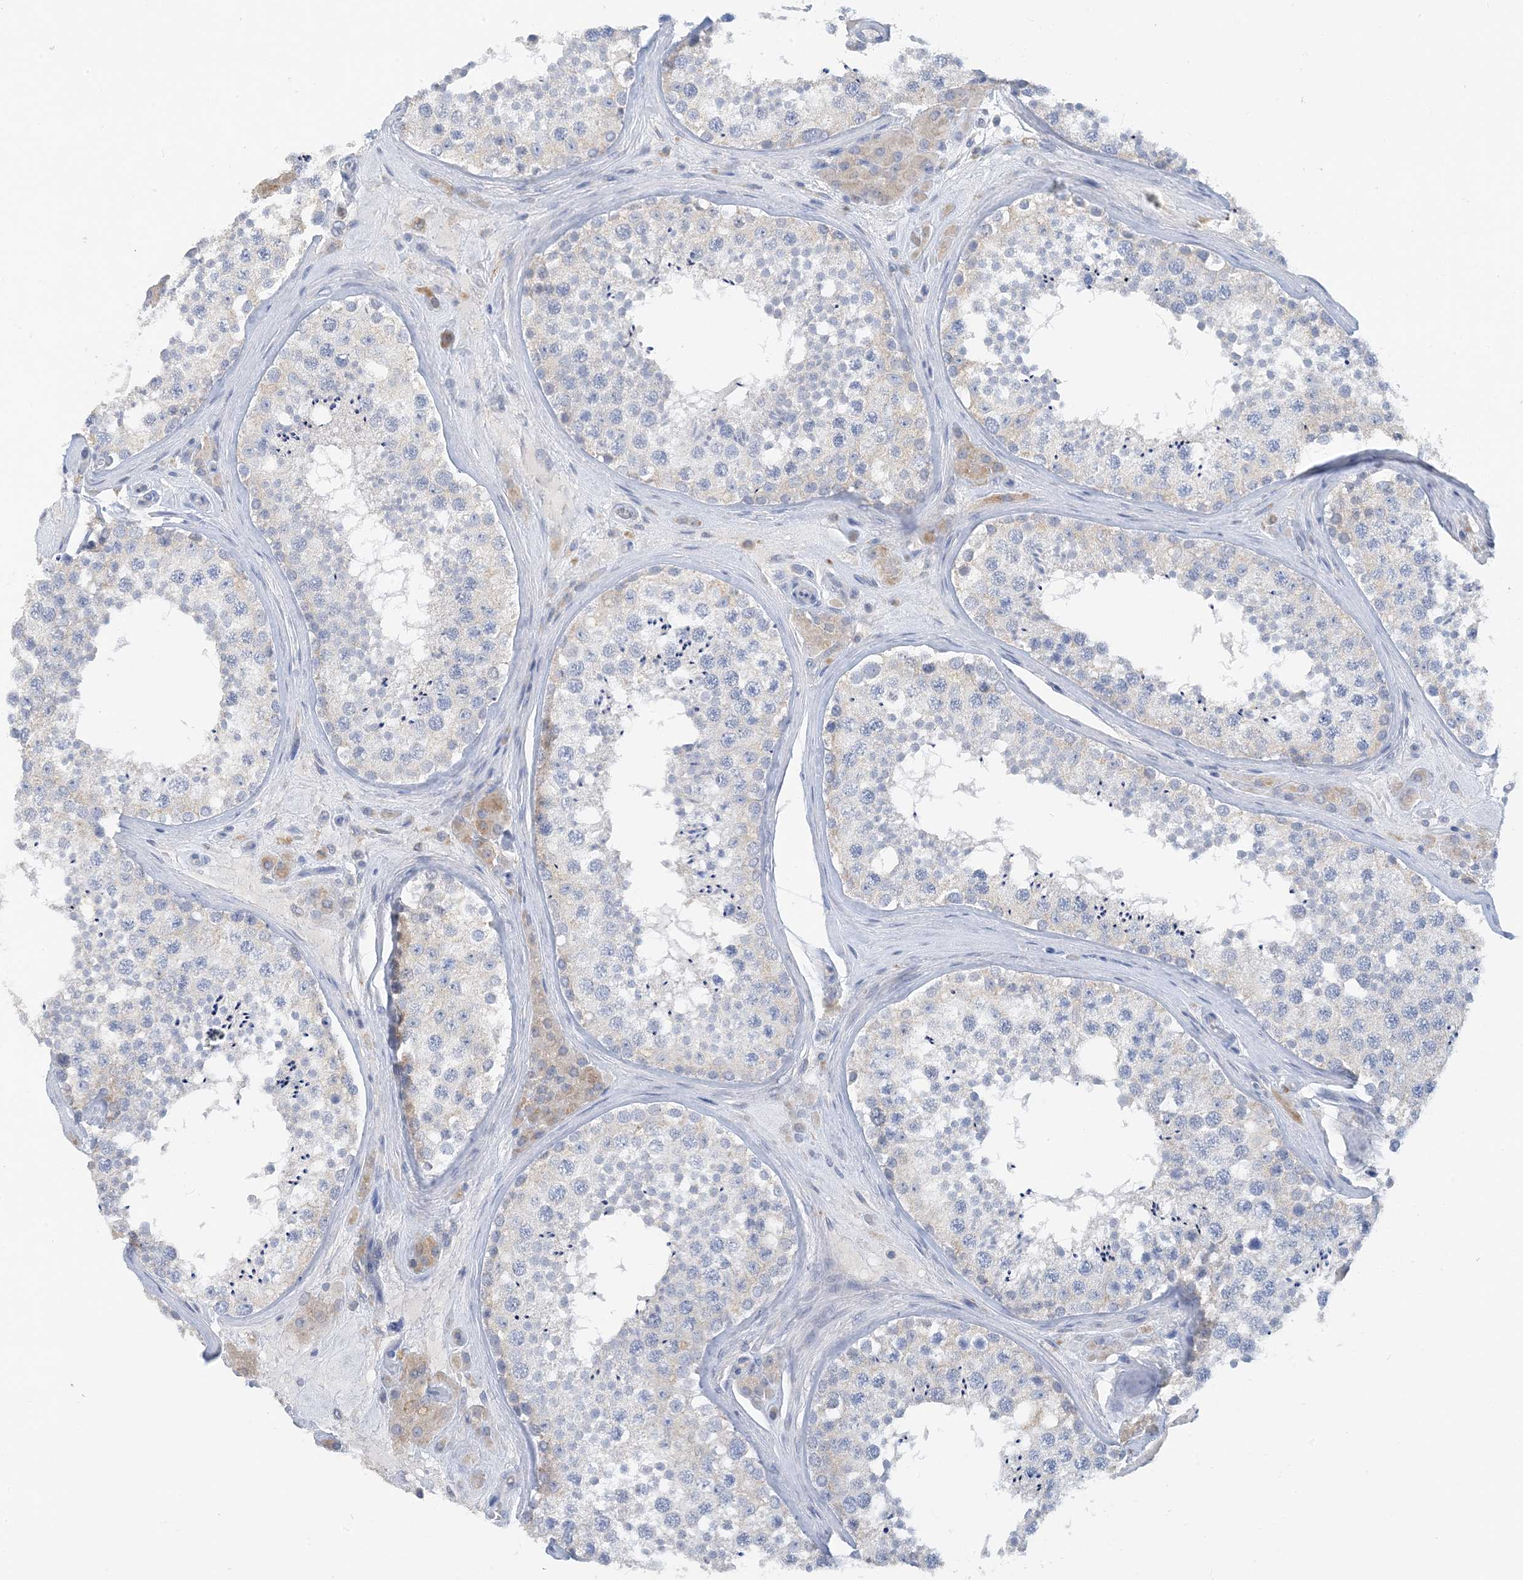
{"staining": {"intensity": "negative", "quantity": "none", "location": "none"}, "tissue": "testis", "cell_type": "Cells in seminiferous ducts", "image_type": "normal", "snomed": [{"axis": "morphology", "description": "Normal tissue, NOS"}, {"axis": "topography", "description": "Testis"}], "caption": "Cells in seminiferous ducts show no significant staining in normal testis.", "gene": "ZCCHC12", "patient": {"sex": "male", "age": 46}}